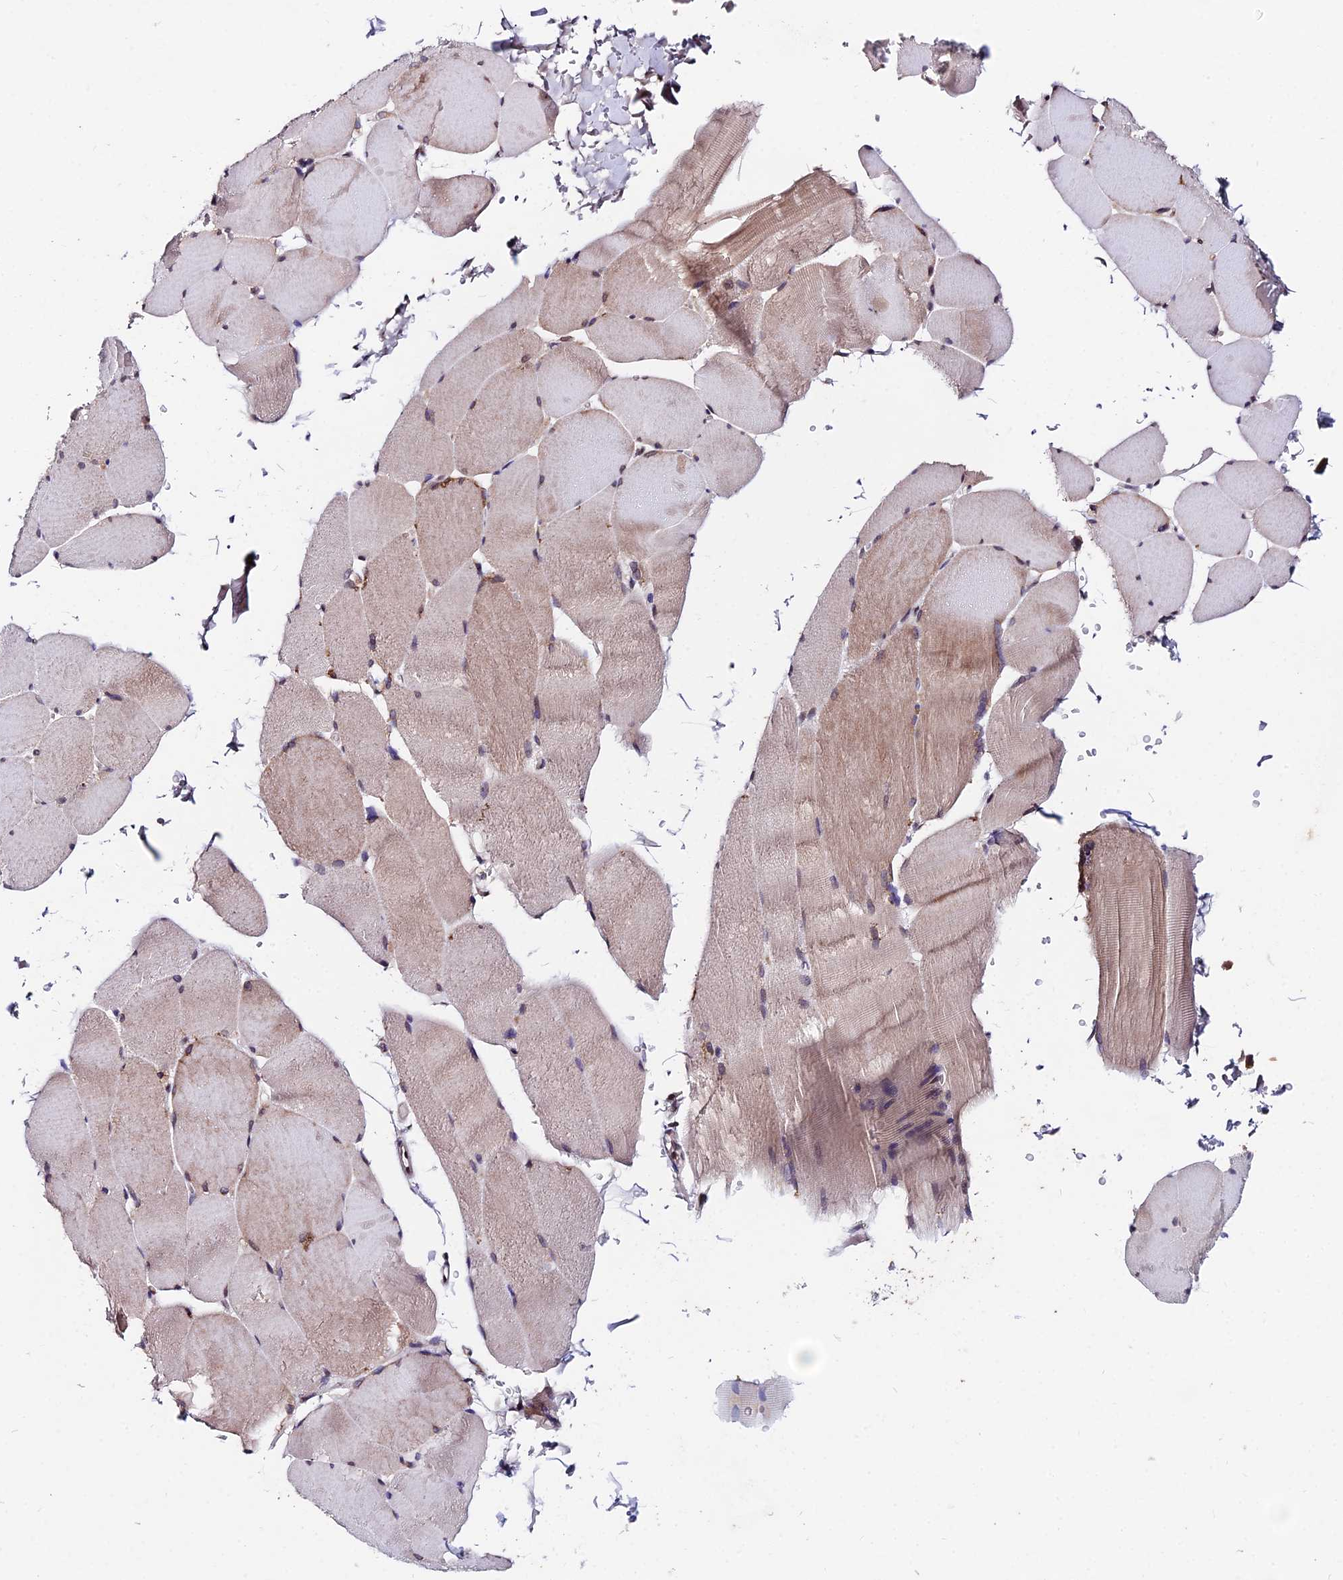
{"staining": {"intensity": "weak", "quantity": "25%-75%", "location": "cytoplasmic/membranous,nuclear"}, "tissue": "skeletal muscle", "cell_type": "Myocytes", "image_type": "normal", "snomed": [{"axis": "morphology", "description": "Normal tissue, NOS"}, {"axis": "topography", "description": "Skin"}, {"axis": "topography", "description": "Skeletal muscle"}], "caption": "A low amount of weak cytoplasmic/membranous,nuclear expression is identified in about 25%-75% of myocytes in benign skeletal muscle.", "gene": "INPP4A", "patient": {"sex": "male", "age": 83}}